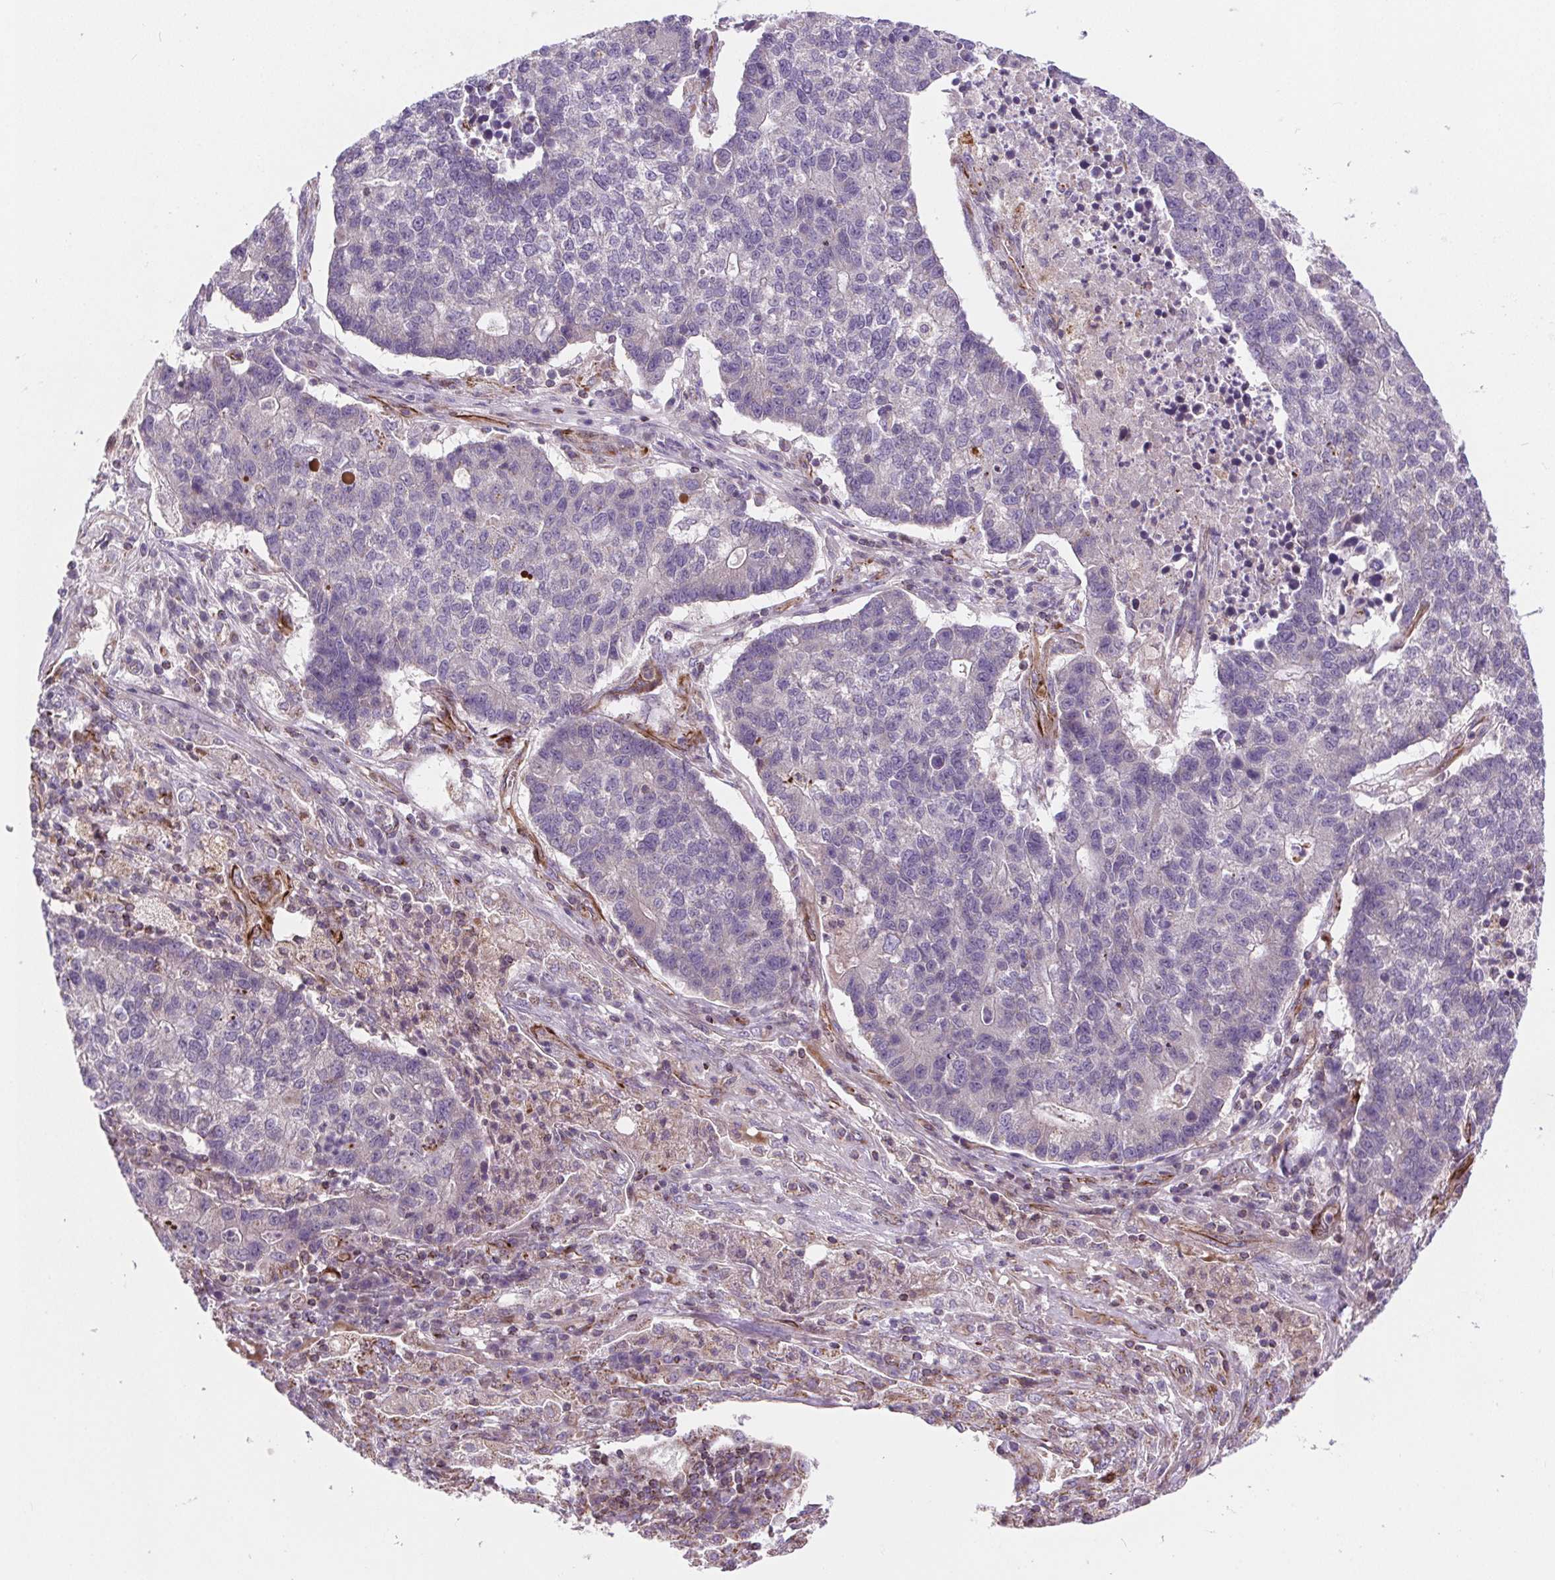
{"staining": {"intensity": "negative", "quantity": "none", "location": "none"}, "tissue": "lung cancer", "cell_type": "Tumor cells", "image_type": "cancer", "snomed": [{"axis": "morphology", "description": "Adenocarcinoma, NOS"}, {"axis": "topography", "description": "Lung"}], "caption": "Tumor cells are negative for protein expression in human lung adenocarcinoma. (Brightfield microscopy of DAB immunohistochemistry at high magnification).", "gene": "GOLT1B", "patient": {"sex": "male", "age": 57}}